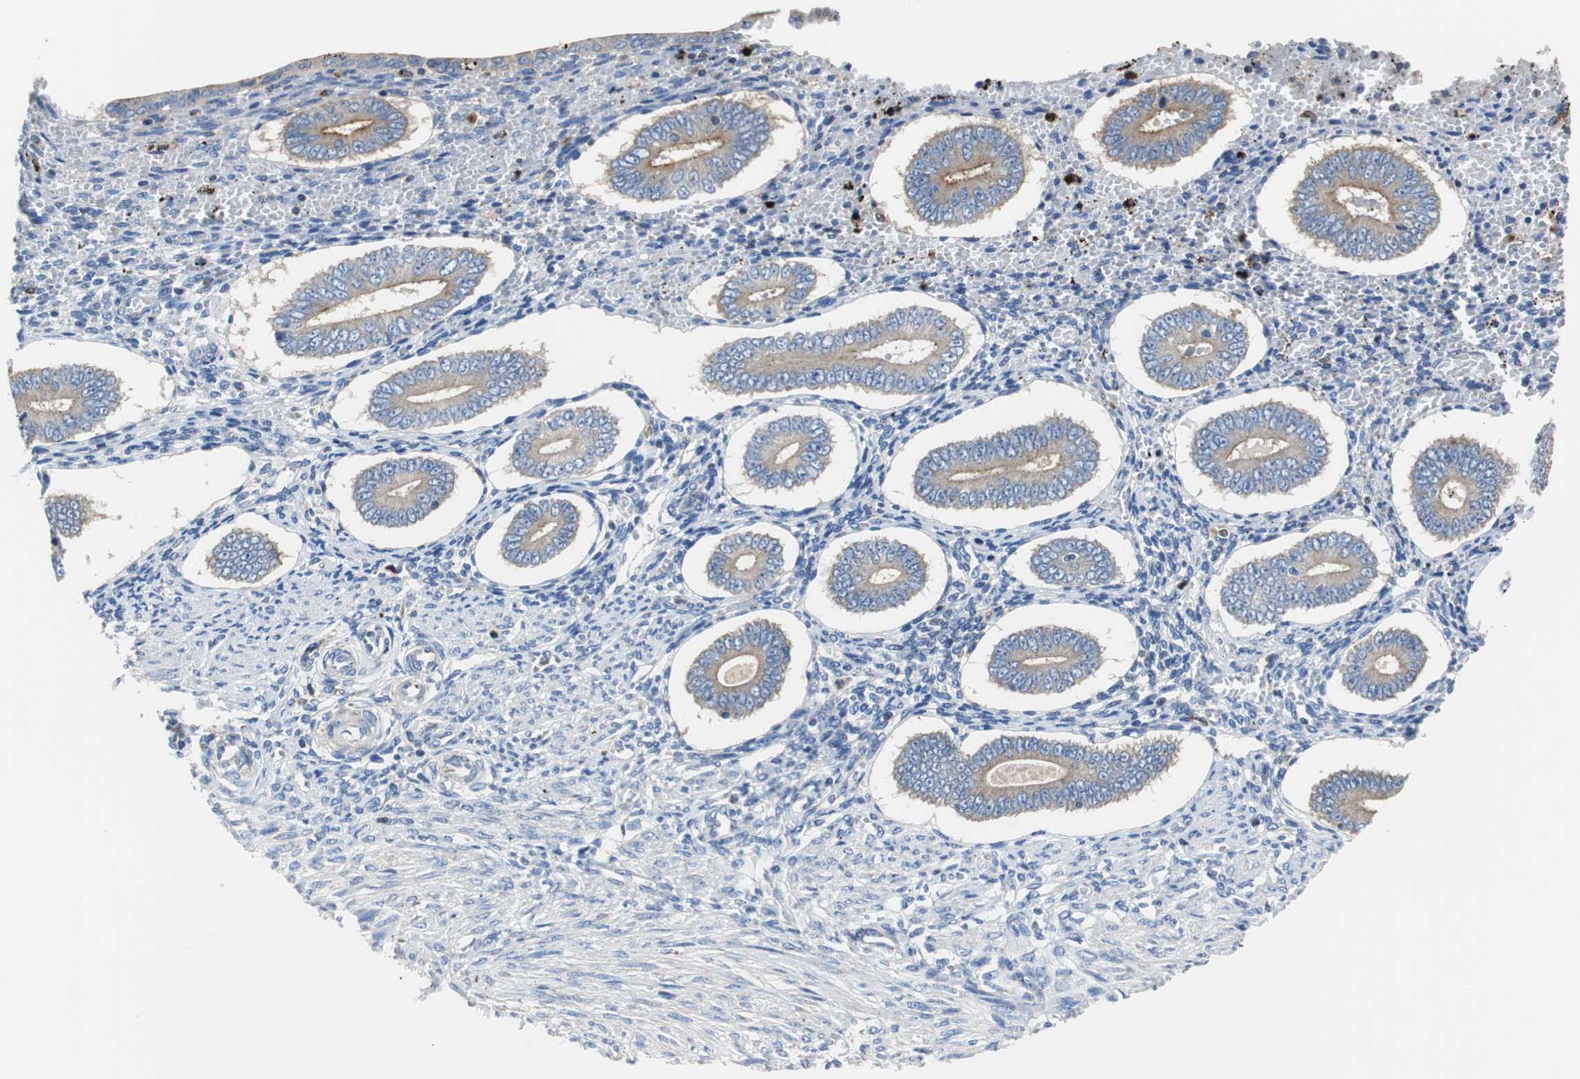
{"staining": {"intensity": "negative", "quantity": "none", "location": "none"}, "tissue": "endometrium", "cell_type": "Cells in endometrial stroma", "image_type": "normal", "snomed": [{"axis": "morphology", "description": "Normal tissue, NOS"}, {"axis": "topography", "description": "Endometrium"}], "caption": "High power microscopy photomicrograph of an immunohistochemistry (IHC) photomicrograph of unremarkable endometrium, revealing no significant expression in cells in endometrial stroma. (Immunohistochemistry, brightfield microscopy, high magnification).", "gene": "VAMP8", "patient": {"sex": "female", "age": 42}}